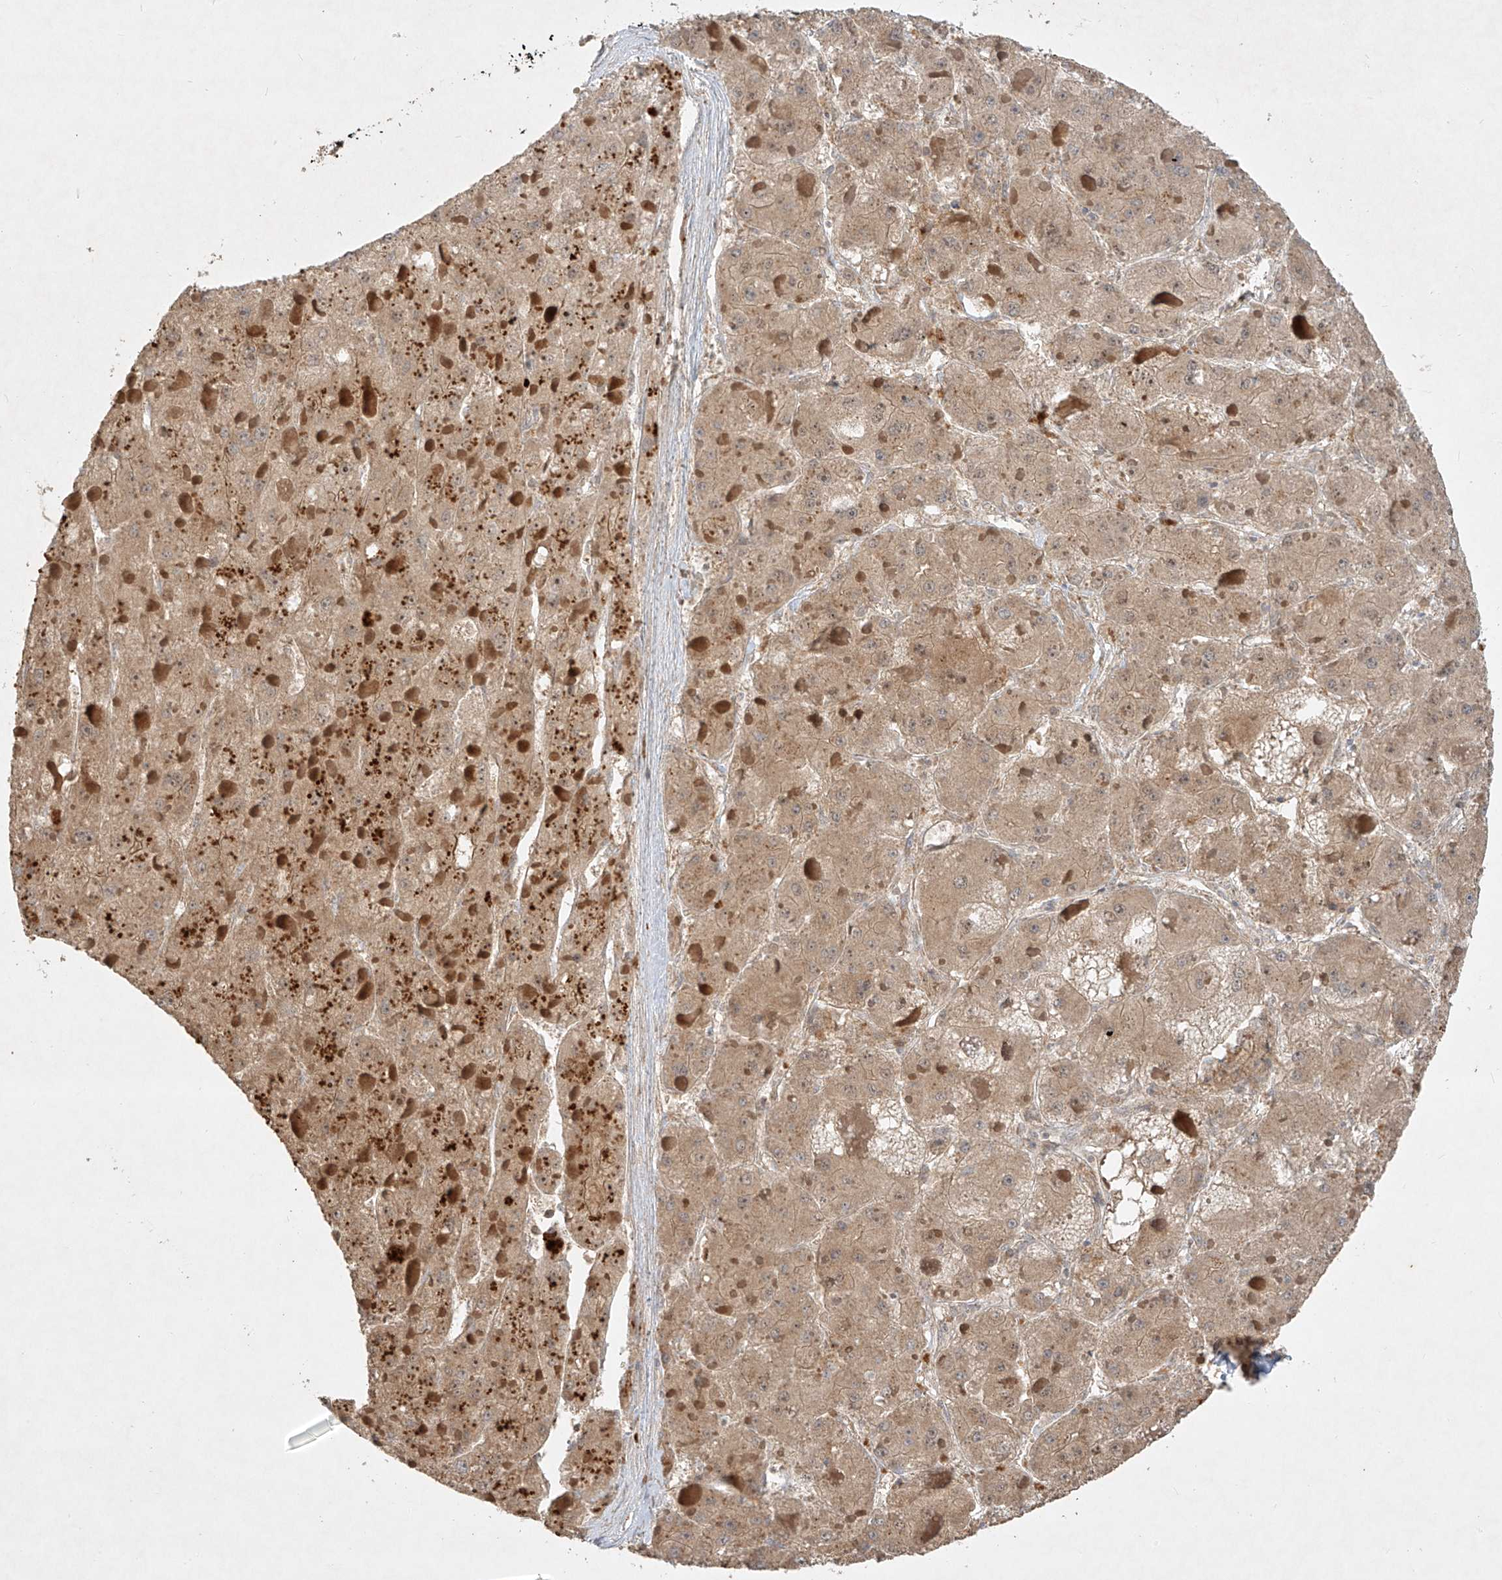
{"staining": {"intensity": "moderate", "quantity": ">75%", "location": "cytoplasmic/membranous"}, "tissue": "liver cancer", "cell_type": "Tumor cells", "image_type": "cancer", "snomed": [{"axis": "morphology", "description": "Carcinoma, Hepatocellular, NOS"}, {"axis": "topography", "description": "Liver"}], "caption": "A brown stain labels moderate cytoplasmic/membranous staining of a protein in liver cancer tumor cells. (Stains: DAB (3,3'-diaminobenzidine) in brown, nuclei in blue, Microscopy: brightfield microscopy at high magnification).", "gene": "KPNA7", "patient": {"sex": "female", "age": 73}}